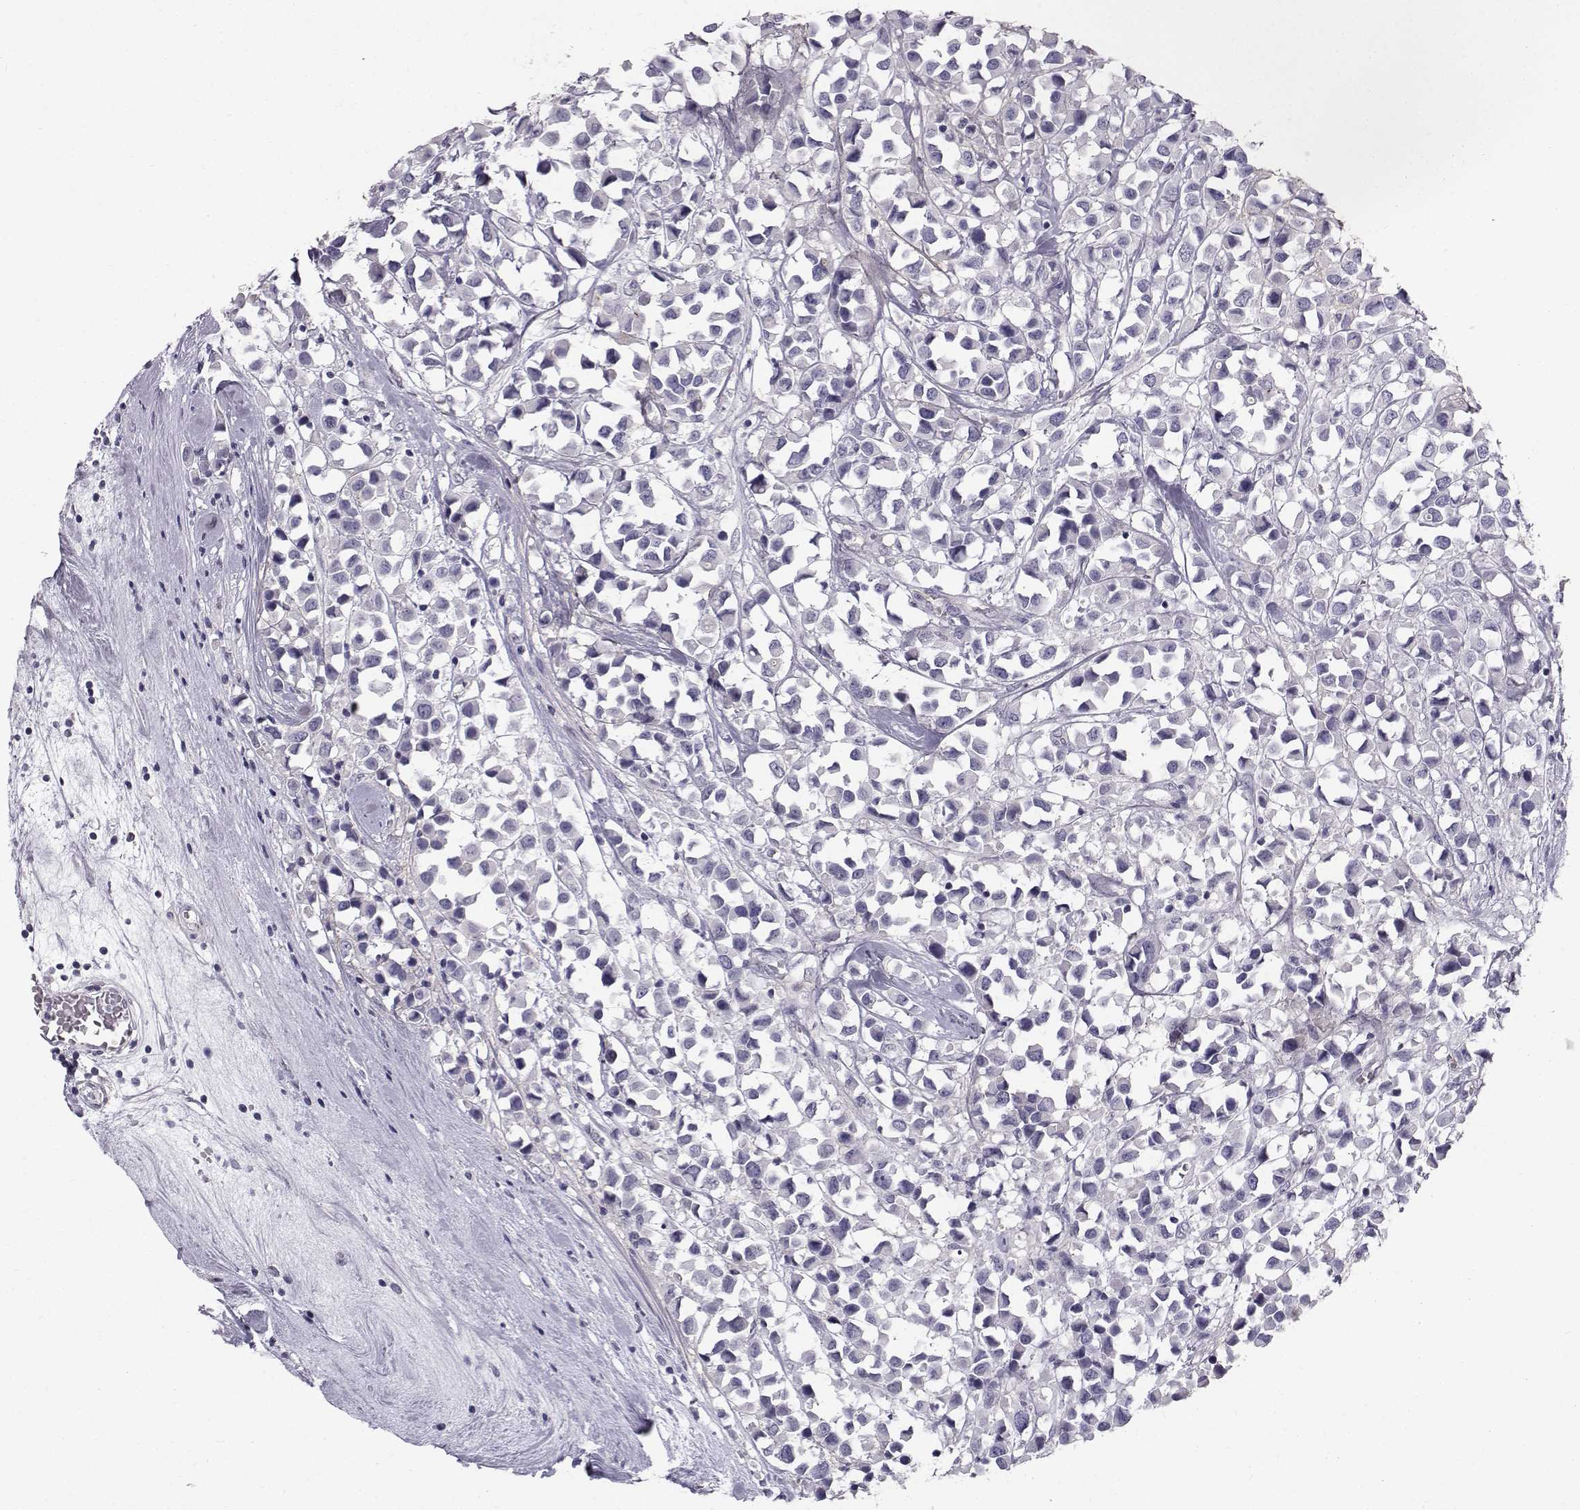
{"staining": {"intensity": "negative", "quantity": "none", "location": "none"}, "tissue": "breast cancer", "cell_type": "Tumor cells", "image_type": "cancer", "snomed": [{"axis": "morphology", "description": "Duct carcinoma"}, {"axis": "topography", "description": "Breast"}], "caption": "The immunohistochemistry (IHC) image has no significant staining in tumor cells of breast intraductal carcinoma tissue.", "gene": "SPDYE4", "patient": {"sex": "female", "age": 61}}